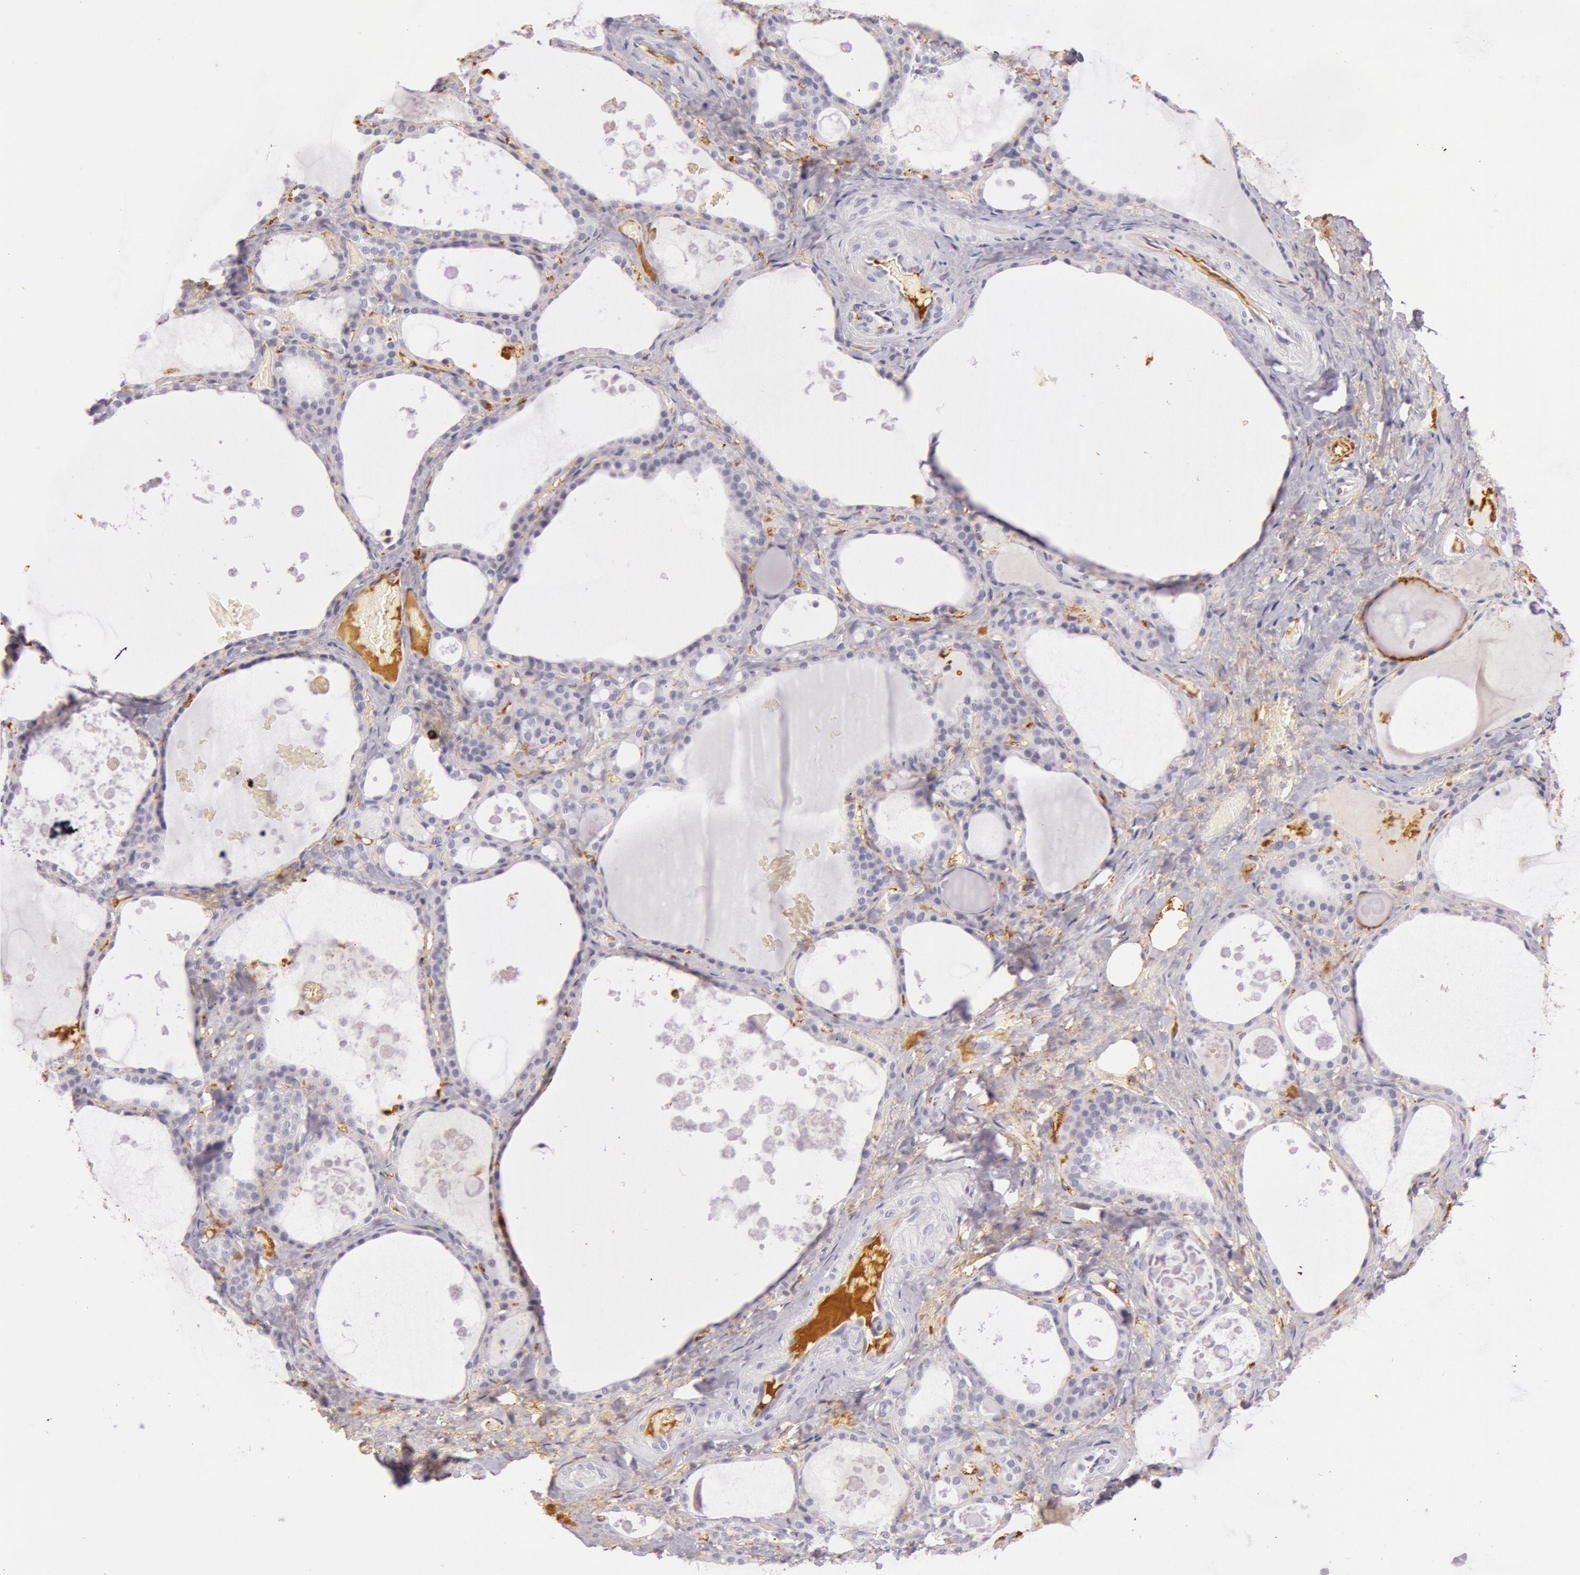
{"staining": {"intensity": "negative", "quantity": "none", "location": "none"}, "tissue": "thyroid gland", "cell_type": "Glandular cells", "image_type": "normal", "snomed": [{"axis": "morphology", "description": "Normal tissue, NOS"}, {"axis": "topography", "description": "Thyroid gland"}], "caption": "DAB (3,3'-diaminobenzidine) immunohistochemical staining of benign human thyroid gland shows no significant staining in glandular cells. (DAB immunohistochemistry (IHC) with hematoxylin counter stain).", "gene": "C4BPA", "patient": {"sex": "male", "age": 61}}